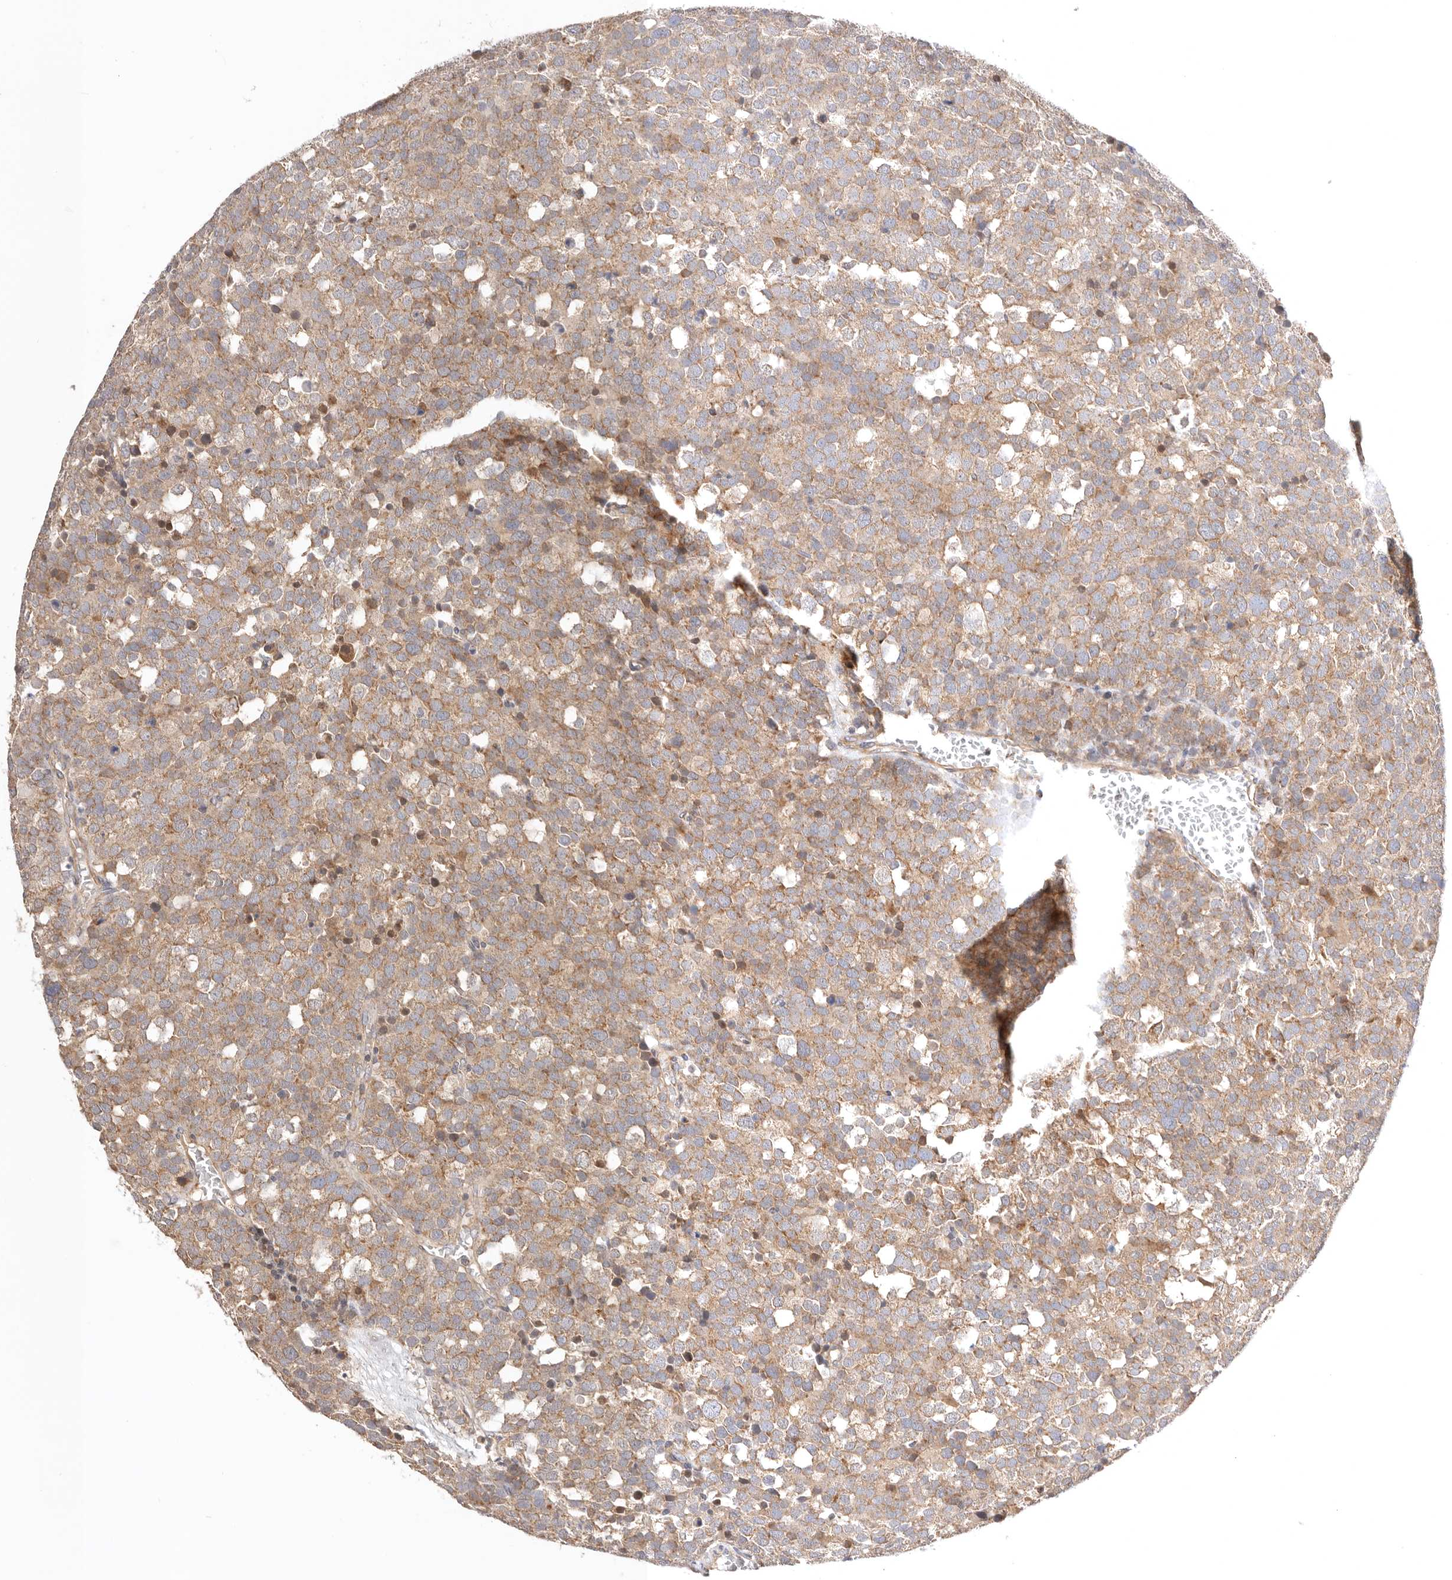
{"staining": {"intensity": "moderate", "quantity": ">75%", "location": "cytoplasmic/membranous"}, "tissue": "testis cancer", "cell_type": "Tumor cells", "image_type": "cancer", "snomed": [{"axis": "morphology", "description": "Seminoma, NOS"}, {"axis": "topography", "description": "Testis"}], "caption": "Testis cancer (seminoma) was stained to show a protein in brown. There is medium levels of moderate cytoplasmic/membranous positivity in about >75% of tumor cells.", "gene": "KCMF1", "patient": {"sex": "male", "age": 71}}